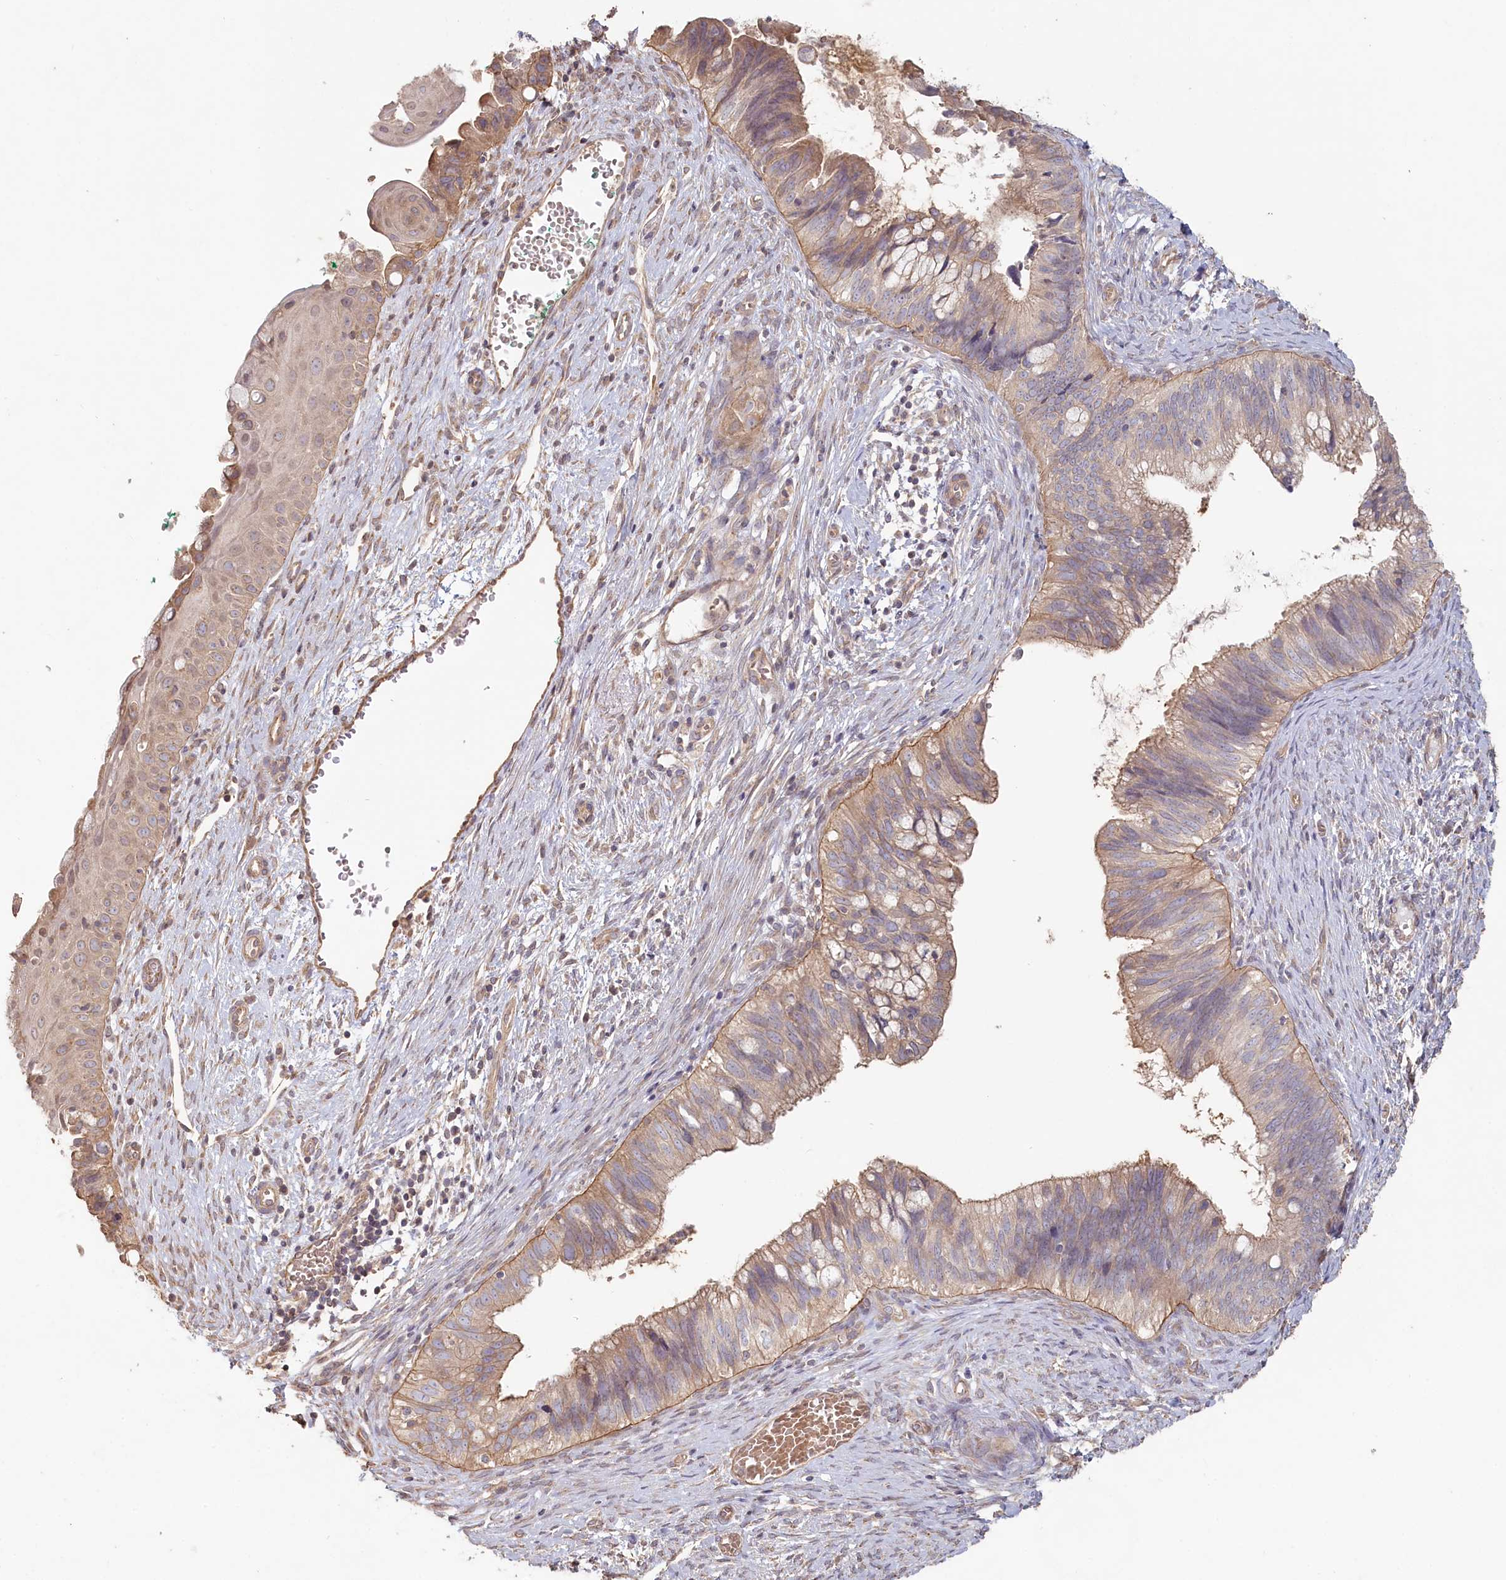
{"staining": {"intensity": "moderate", "quantity": ">75%", "location": "cytoplasmic/membranous"}, "tissue": "cervical cancer", "cell_type": "Tumor cells", "image_type": "cancer", "snomed": [{"axis": "morphology", "description": "Adenocarcinoma, NOS"}, {"axis": "topography", "description": "Cervix"}], "caption": "Cervical cancer stained for a protein (brown) displays moderate cytoplasmic/membranous positive positivity in about >75% of tumor cells.", "gene": "TCHP", "patient": {"sex": "female", "age": 42}}